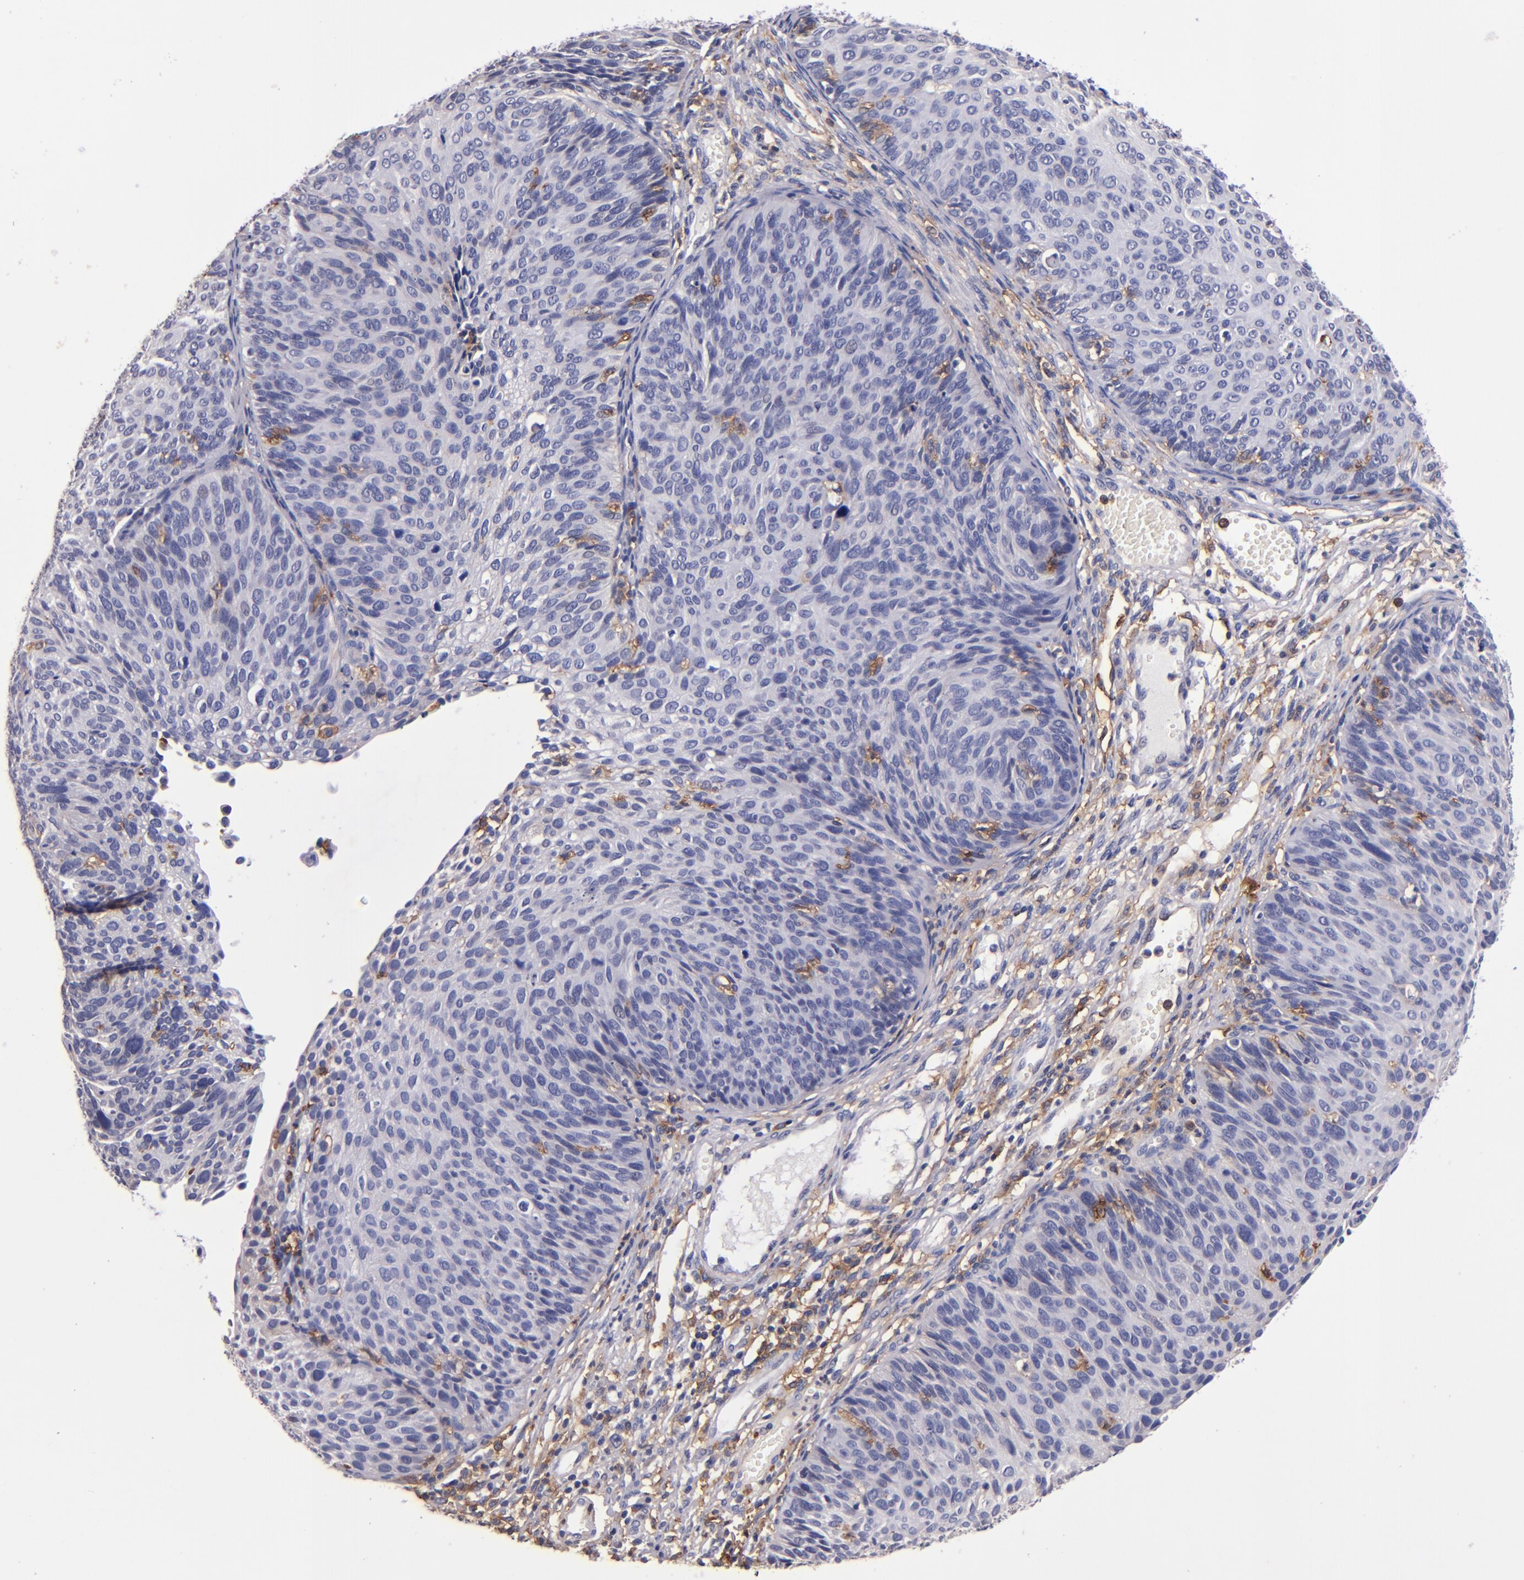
{"staining": {"intensity": "moderate", "quantity": "<25%", "location": "cytoplasmic/membranous"}, "tissue": "cervical cancer", "cell_type": "Tumor cells", "image_type": "cancer", "snomed": [{"axis": "morphology", "description": "Squamous cell carcinoma, NOS"}, {"axis": "topography", "description": "Cervix"}], "caption": "The immunohistochemical stain labels moderate cytoplasmic/membranous expression in tumor cells of cervical cancer tissue.", "gene": "SIRPA", "patient": {"sex": "female", "age": 36}}